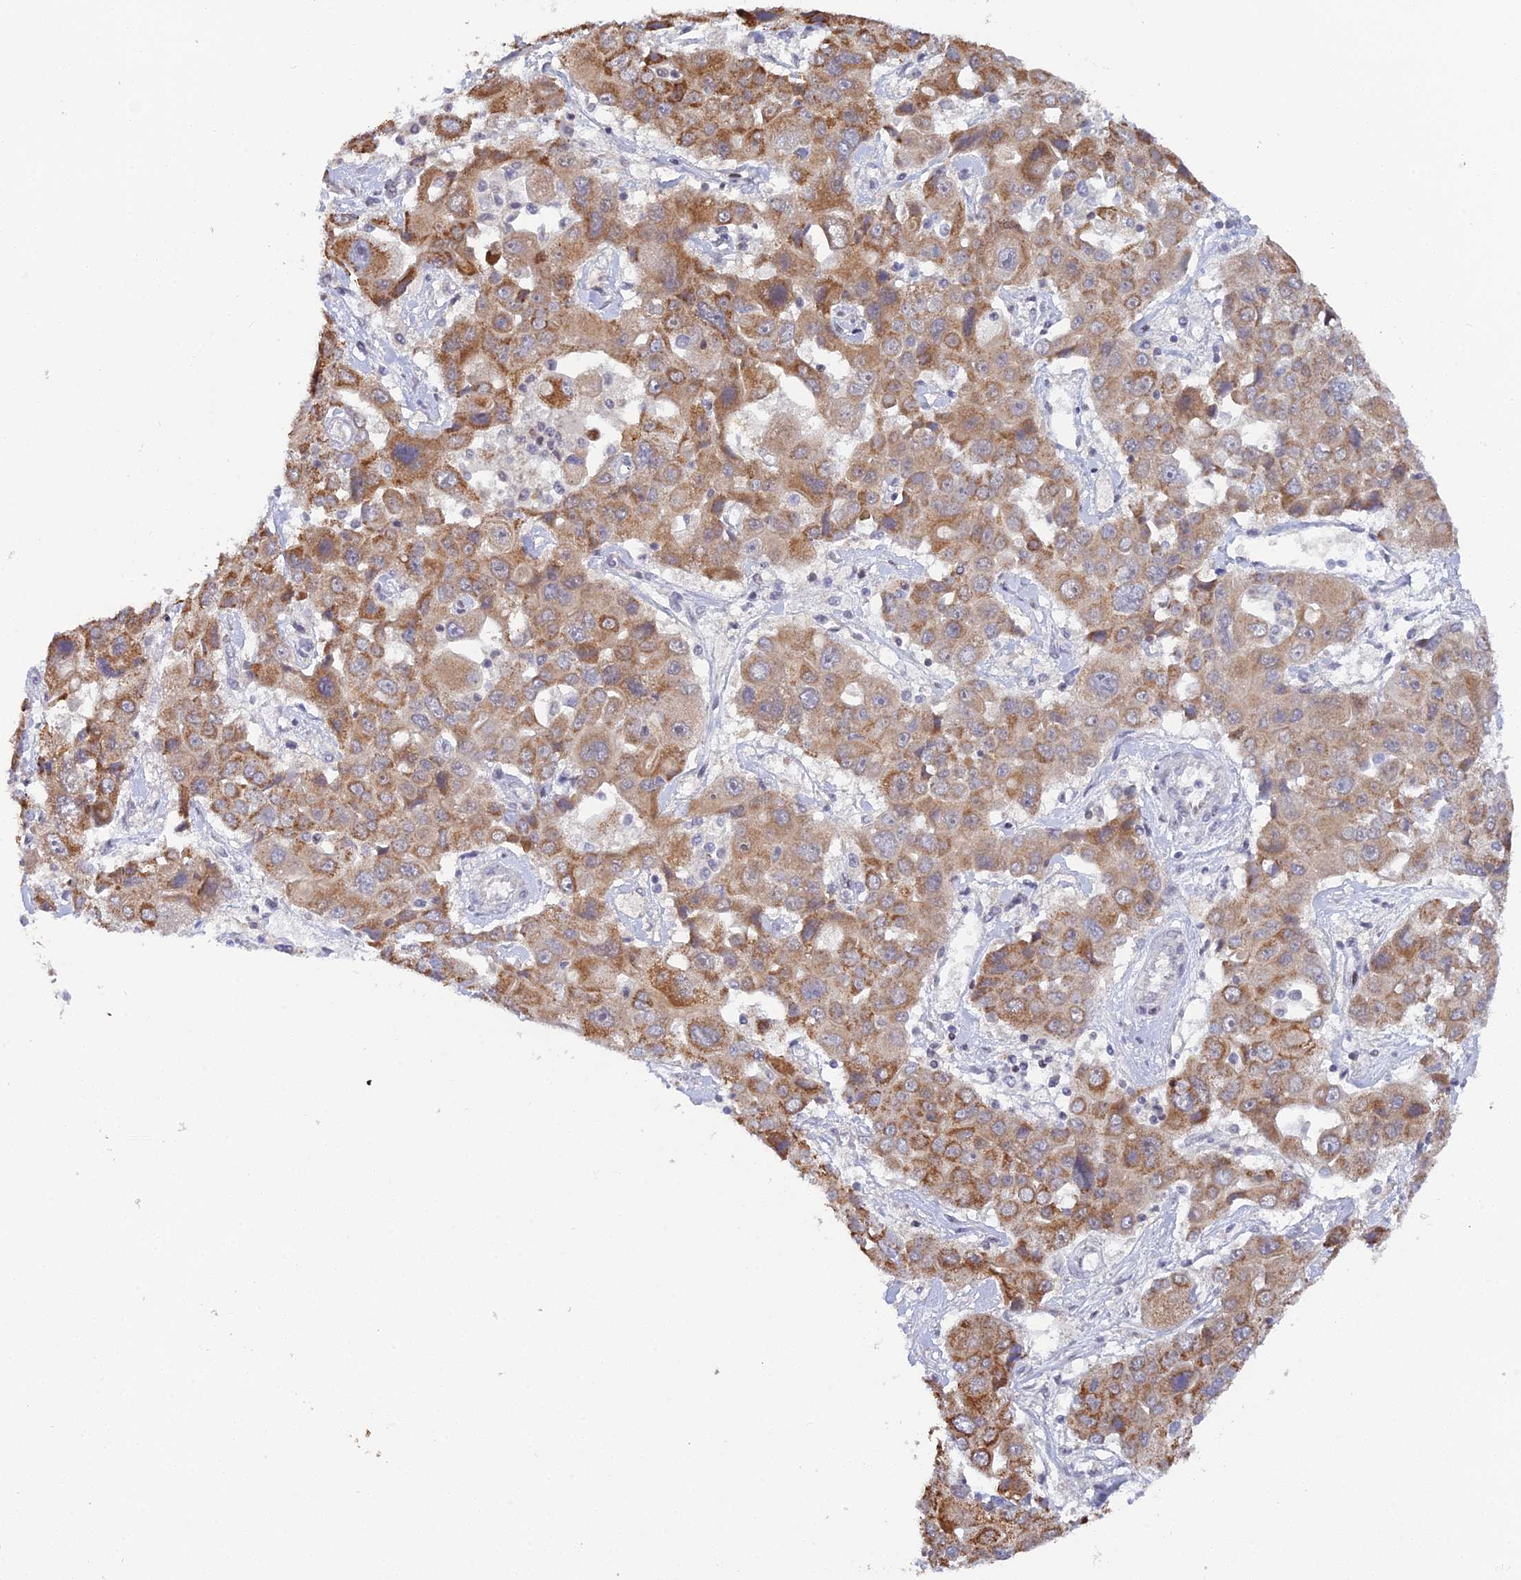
{"staining": {"intensity": "moderate", "quantity": ">75%", "location": "cytoplasmic/membranous"}, "tissue": "liver cancer", "cell_type": "Tumor cells", "image_type": "cancer", "snomed": [{"axis": "morphology", "description": "Cholangiocarcinoma"}, {"axis": "topography", "description": "Liver"}], "caption": "Moderate cytoplasmic/membranous positivity for a protein is appreciated in approximately >75% of tumor cells of liver cancer using IHC.", "gene": "ELOA2", "patient": {"sex": "male", "age": 67}}